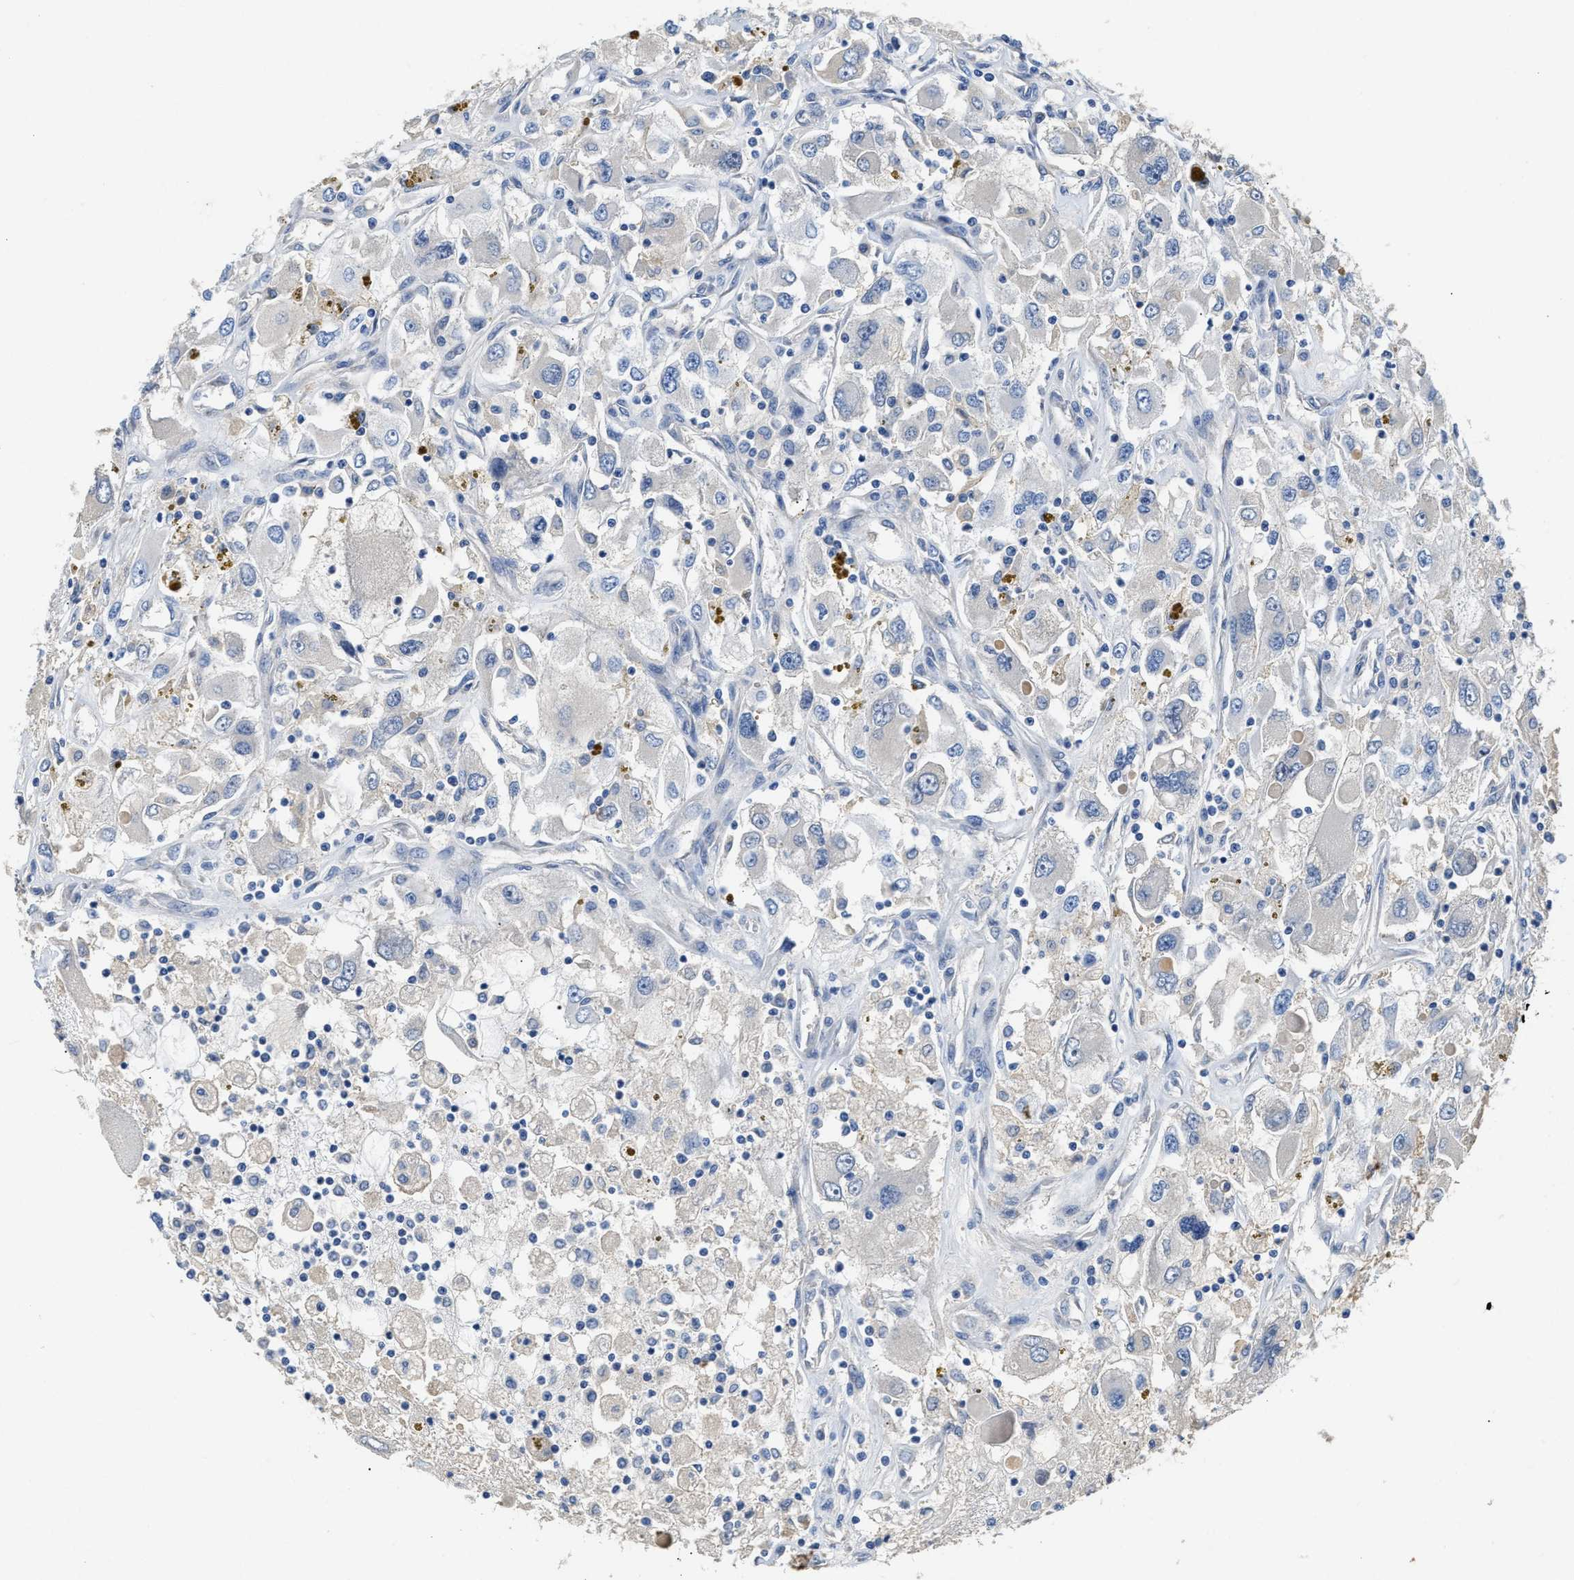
{"staining": {"intensity": "negative", "quantity": "none", "location": "none"}, "tissue": "renal cancer", "cell_type": "Tumor cells", "image_type": "cancer", "snomed": [{"axis": "morphology", "description": "Adenocarcinoma, NOS"}, {"axis": "topography", "description": "Kidney"}], "caption": "The IHC photomicrograph has no significant expression in tumor cells of adenocarcinoma (renal) tissue. (DAB immunohistochemistry, high magnification).", "gene": "IL17RC", "patient": {"sex": "female", "age": 52}}